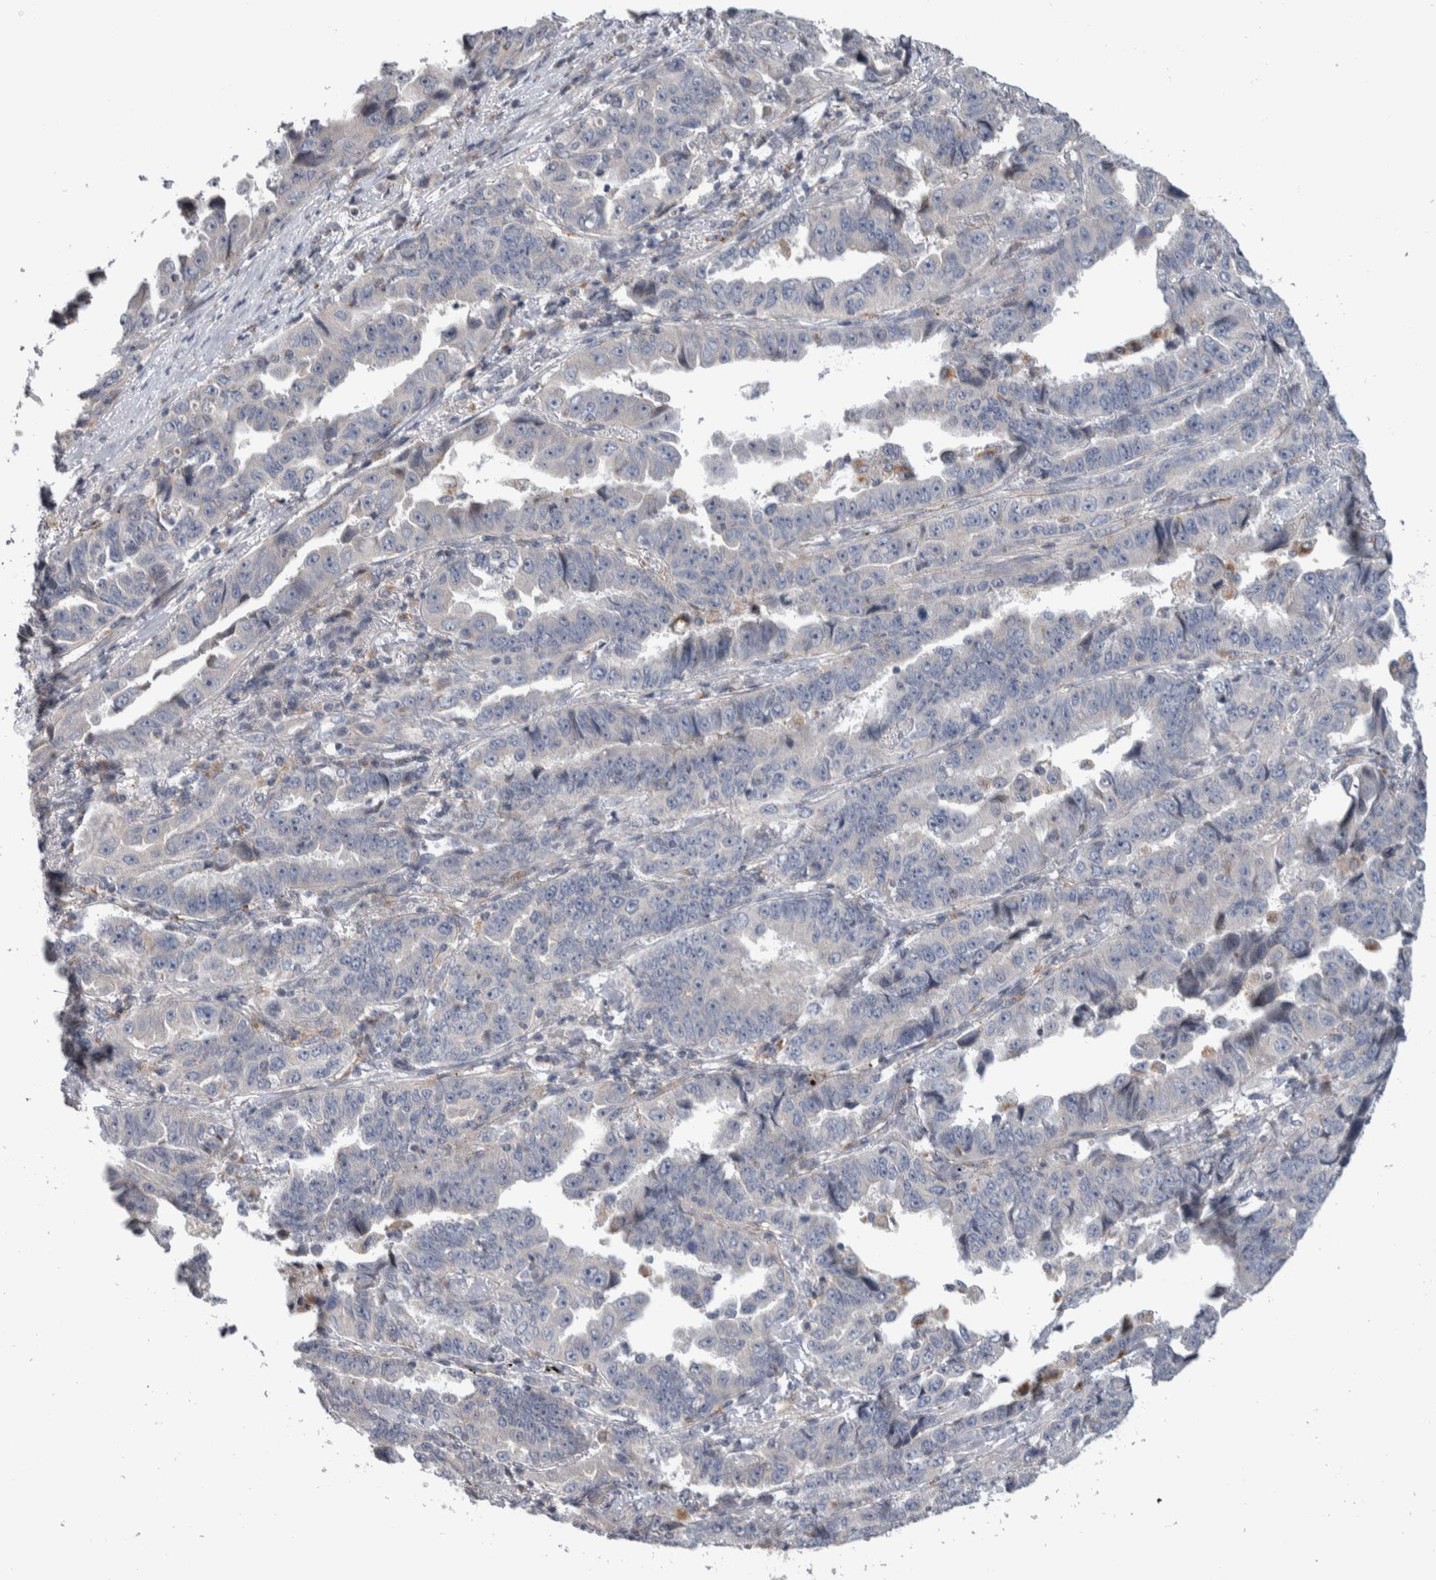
{"staining": {"intensity": "negative", "quantity": "none", "location": "none"}, "tissue": "lung cancer", "cell_type": "Tumor cells", "image_type": "cancer", "snomed": [{"axis": "morphology", "description": "Adenocarcinoma, NOS"}, {"axis": "topography", "description": "Lung"}], "caption": "Lung cancer (adenocarcinoma) was stained to show a protein in brown. There is no significant expression in tumor cells.", "gene": "FAM83G", "patient": {"sex": "female", "age": 51}}